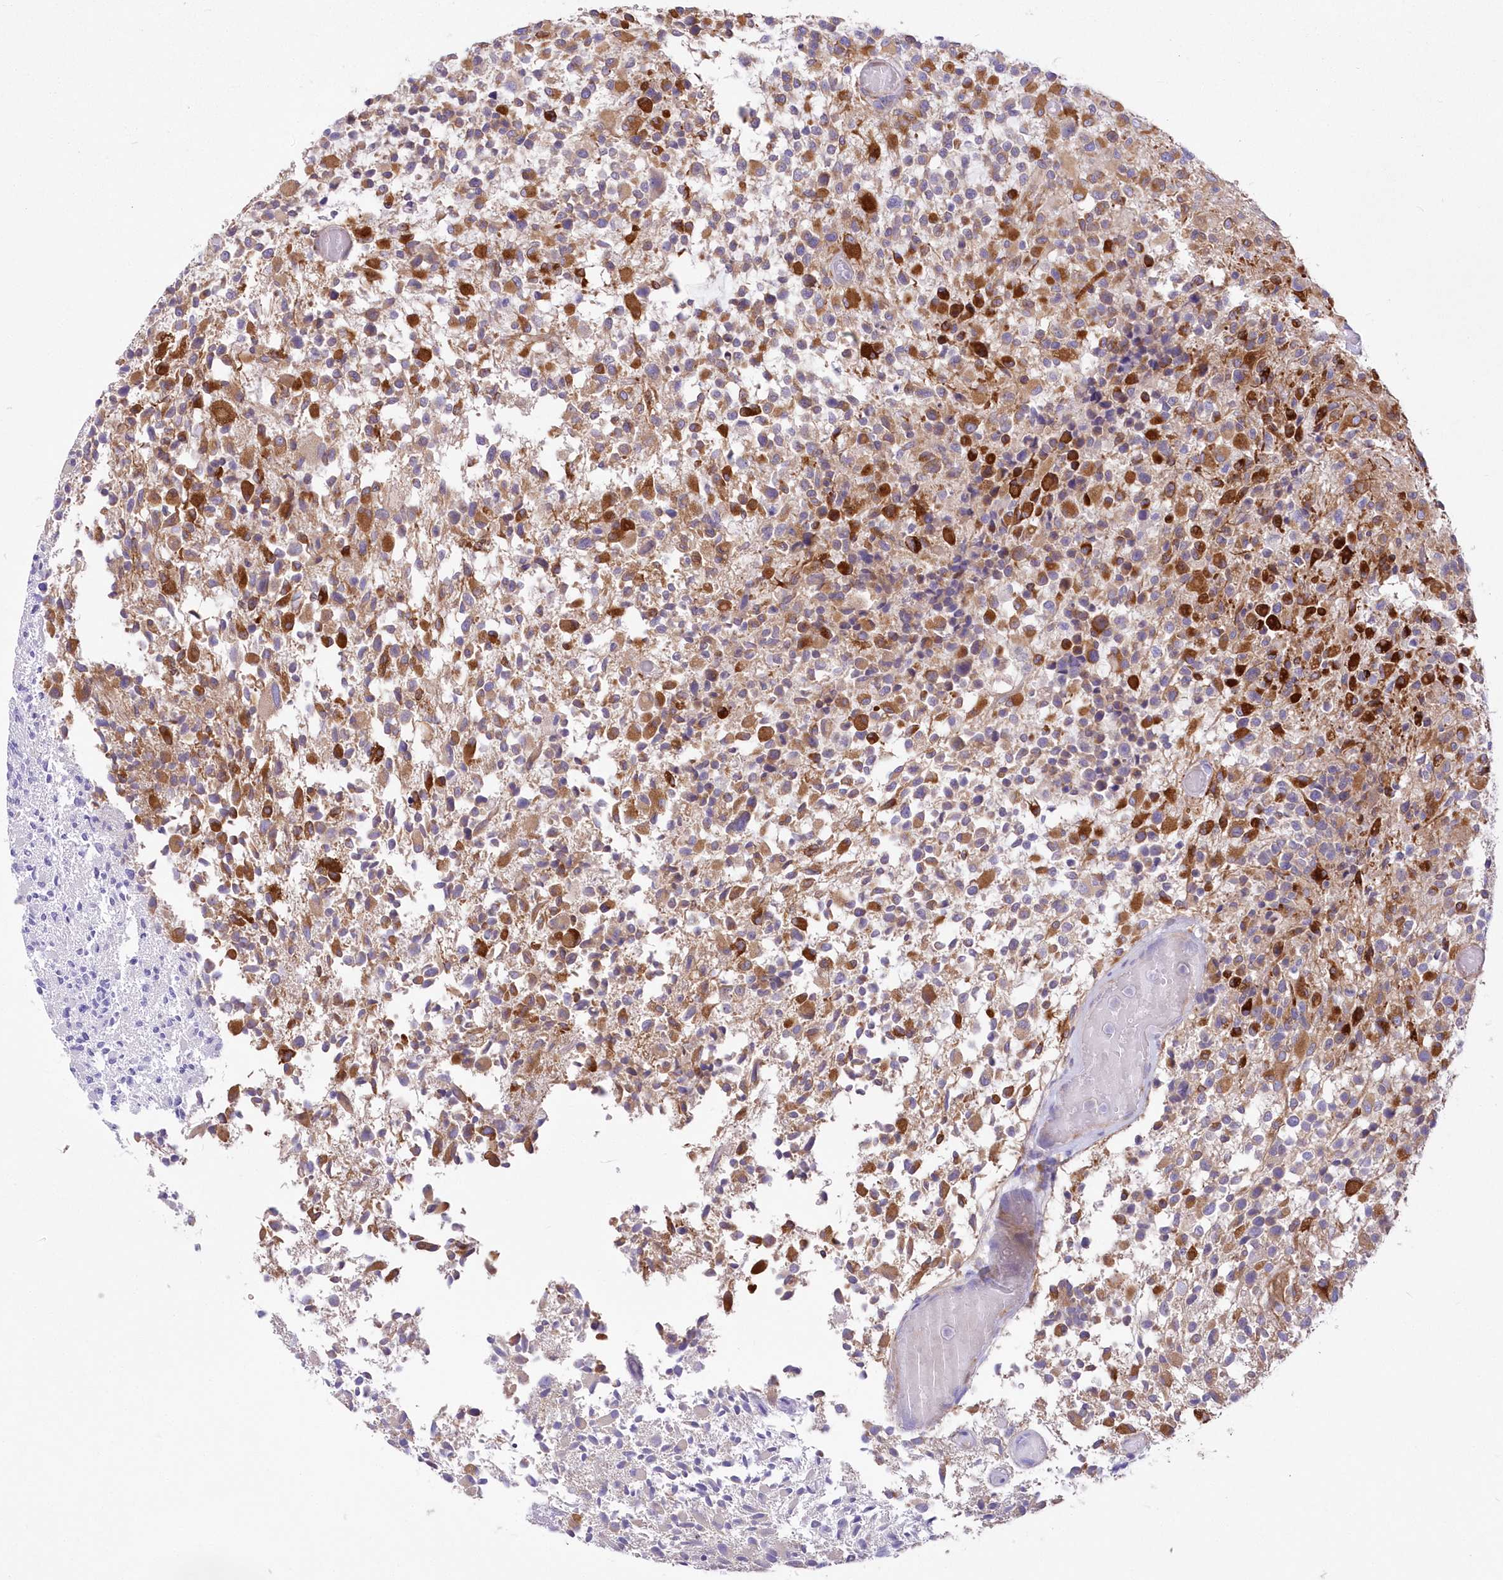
{"staining": {"intensity": "negative", "quantity": "none", "location": "none"}, "tissue": "glioma", "cell_type": "Tumor cells", "image_type": "cancer", "snomed": [{"axis": "morphology", "description": "Glioma, malignant, High grade"}, {"axis": "morphology", "description": "Glioblastoma, NOS"}, {"axis": "topography", "description": "Brain"}], "caption": "Micrograph shows no significant protein staining in tumor cells of glioblastoma.", "gene": "YTHDC2", "patient": {"sex": "male", "age": 60}}